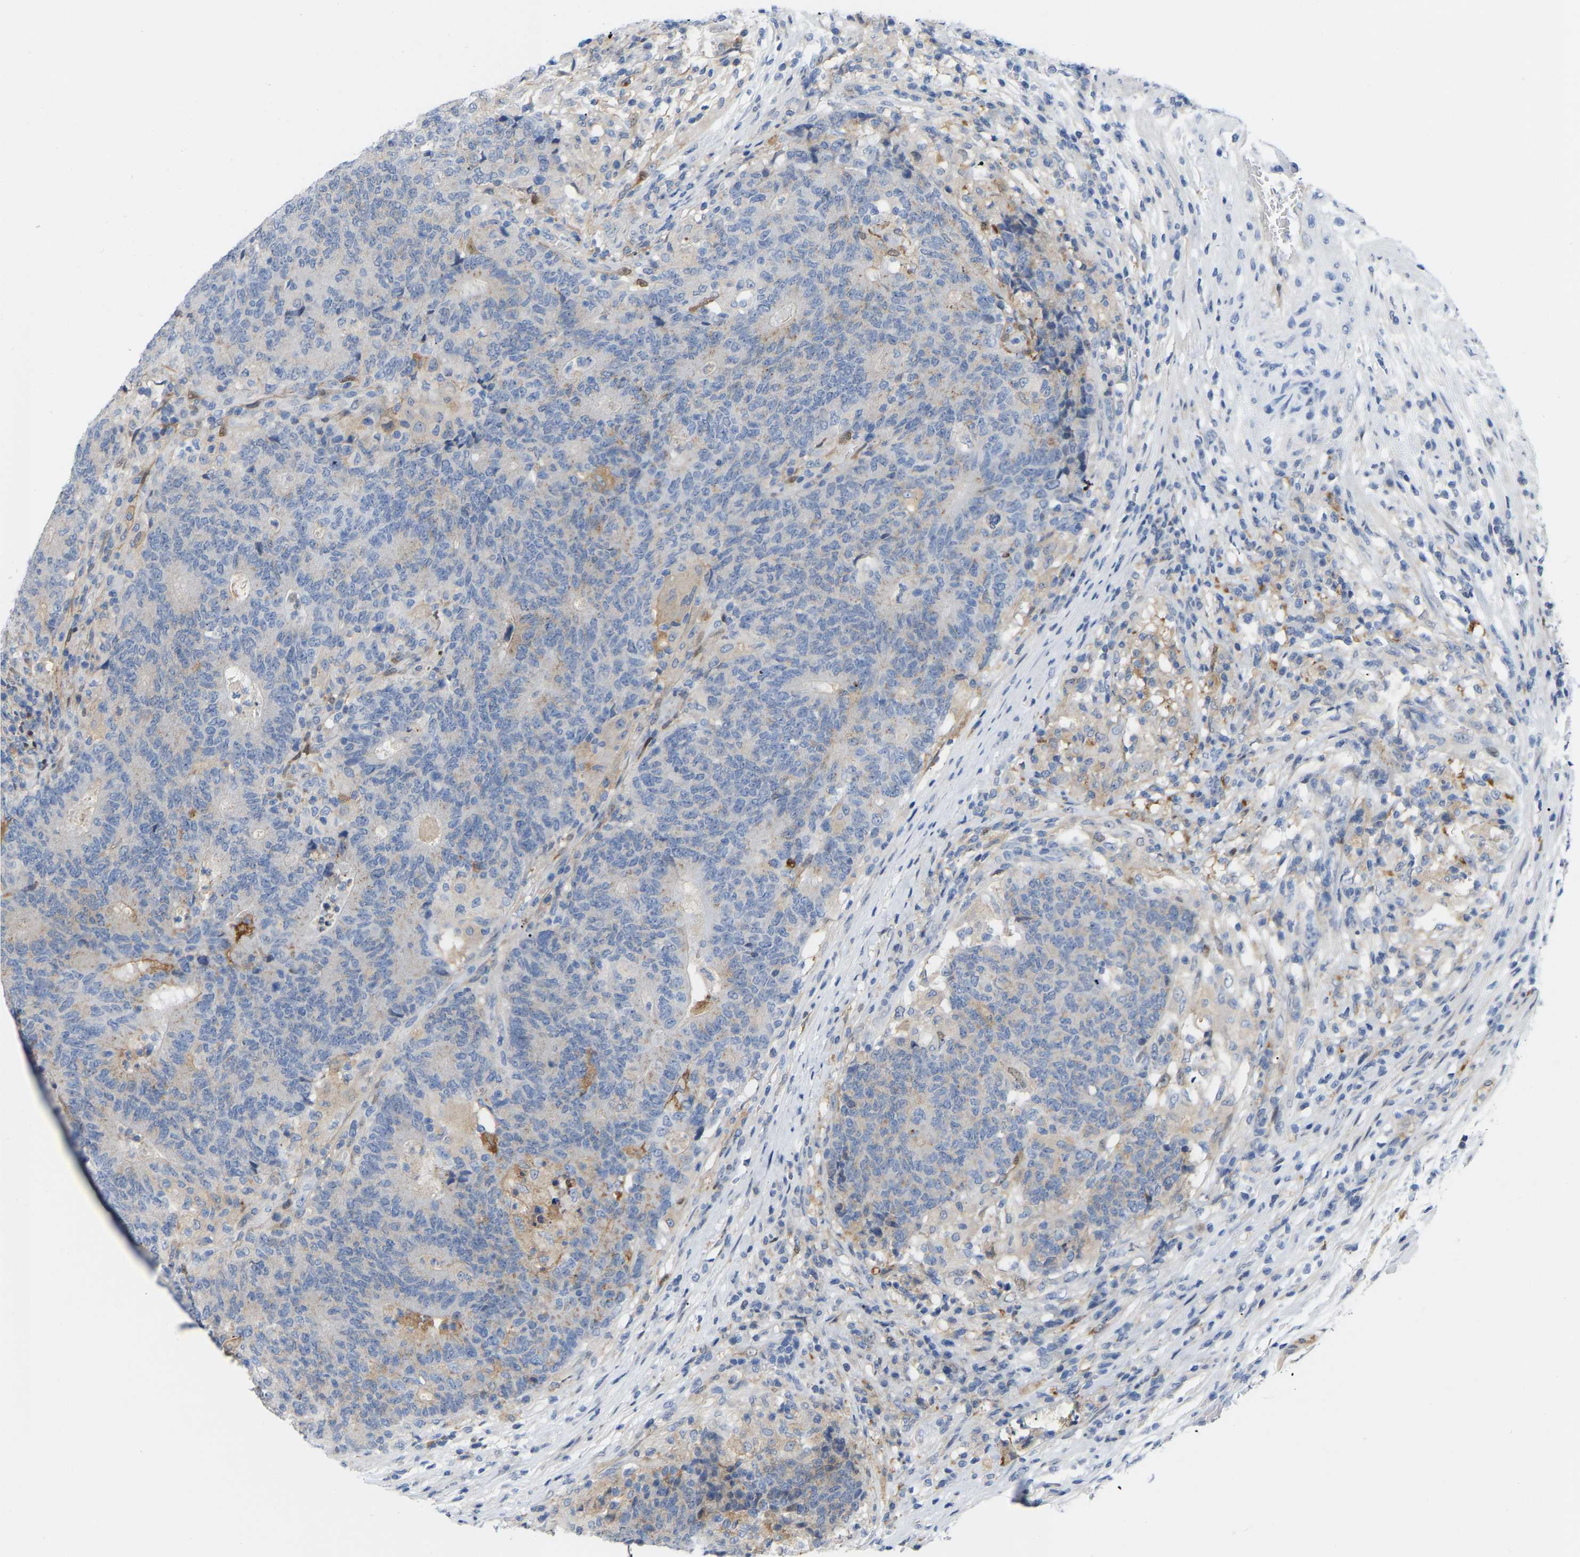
{"staining": {"intensity": "moderate", "quantity": "<25%", "location": "cytoplasmic/membranous"}, "tissue": "colorectal cancer", "cell_type": "Tumor cells", "image_type": "cancer", "snomed": [{"axis": "morphology", "description": "Normal tissue, NOS"}, {"axis": "morphology", "description": "Adenocarcinoma, NOS"}, {"axis": "topography", "description": "Colon"}], "caption": "Approximately <25% of tumor cells in human colorectal cancer exhibit moderate cytoplasmic/membranous protein staining as visualized by brown immunohistochemical staining.", "gene": "ABTB2", "patient": {"sex": "female", "age": 75}}